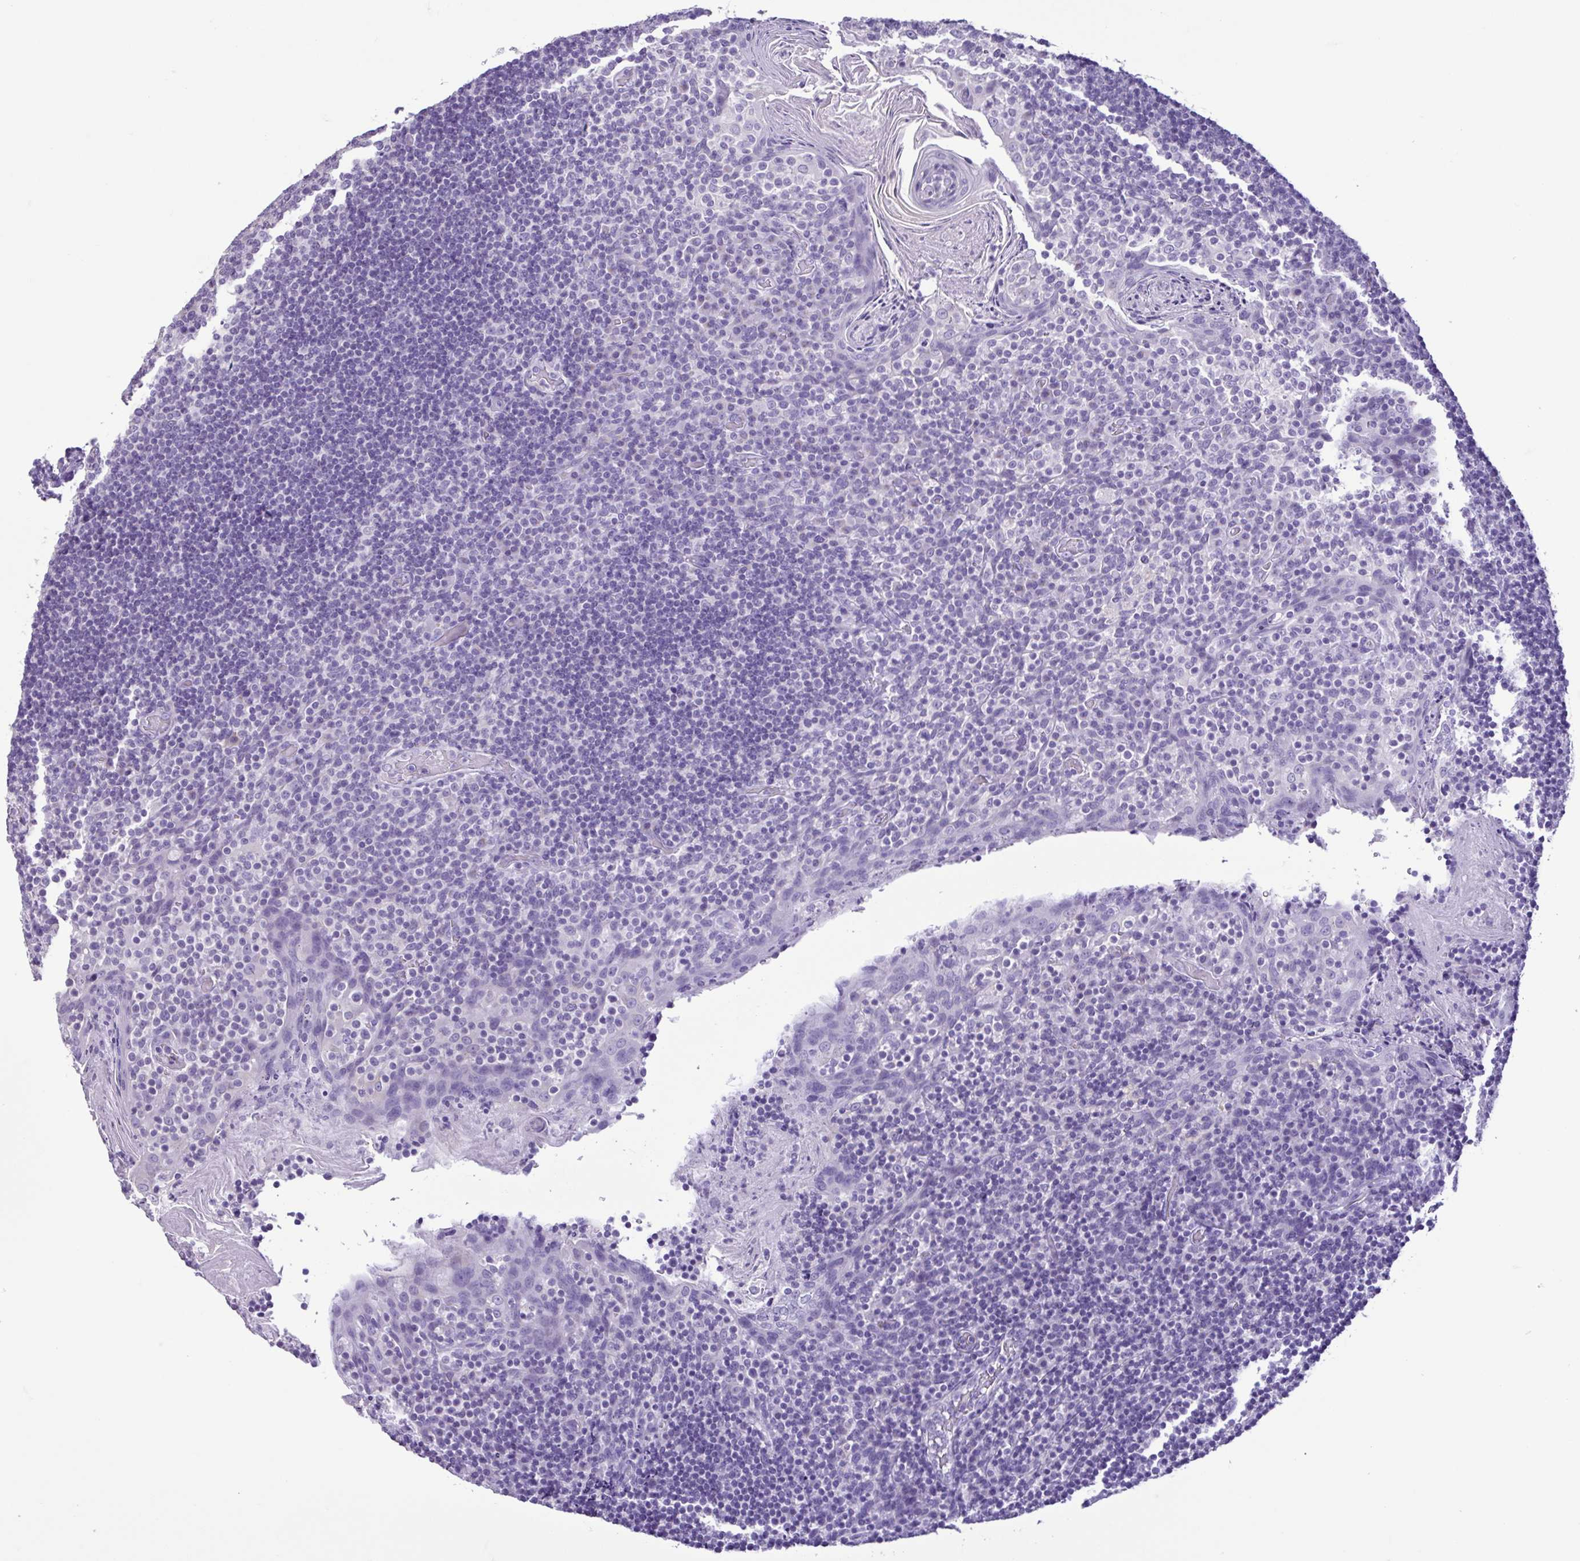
{"staining": {"intensity": "negative", "quantity": "none", "location": "none"}, "tissue": "tonsil", "cell_type": "Germinal center cells", "image_type": "normal", "snomed": [{"axis": "morphology", "description": "Normal tissue, NOS"}, {"axis": "topography", "description": "Tonsil"}], "caption": "Immunohistochemistry (IHC) image of benign human tonsil stained for a protein (brown), which displays no staining in germinal center cells.", "gene": "CBY2", "patient": {"sex": "female", "age": 10}}